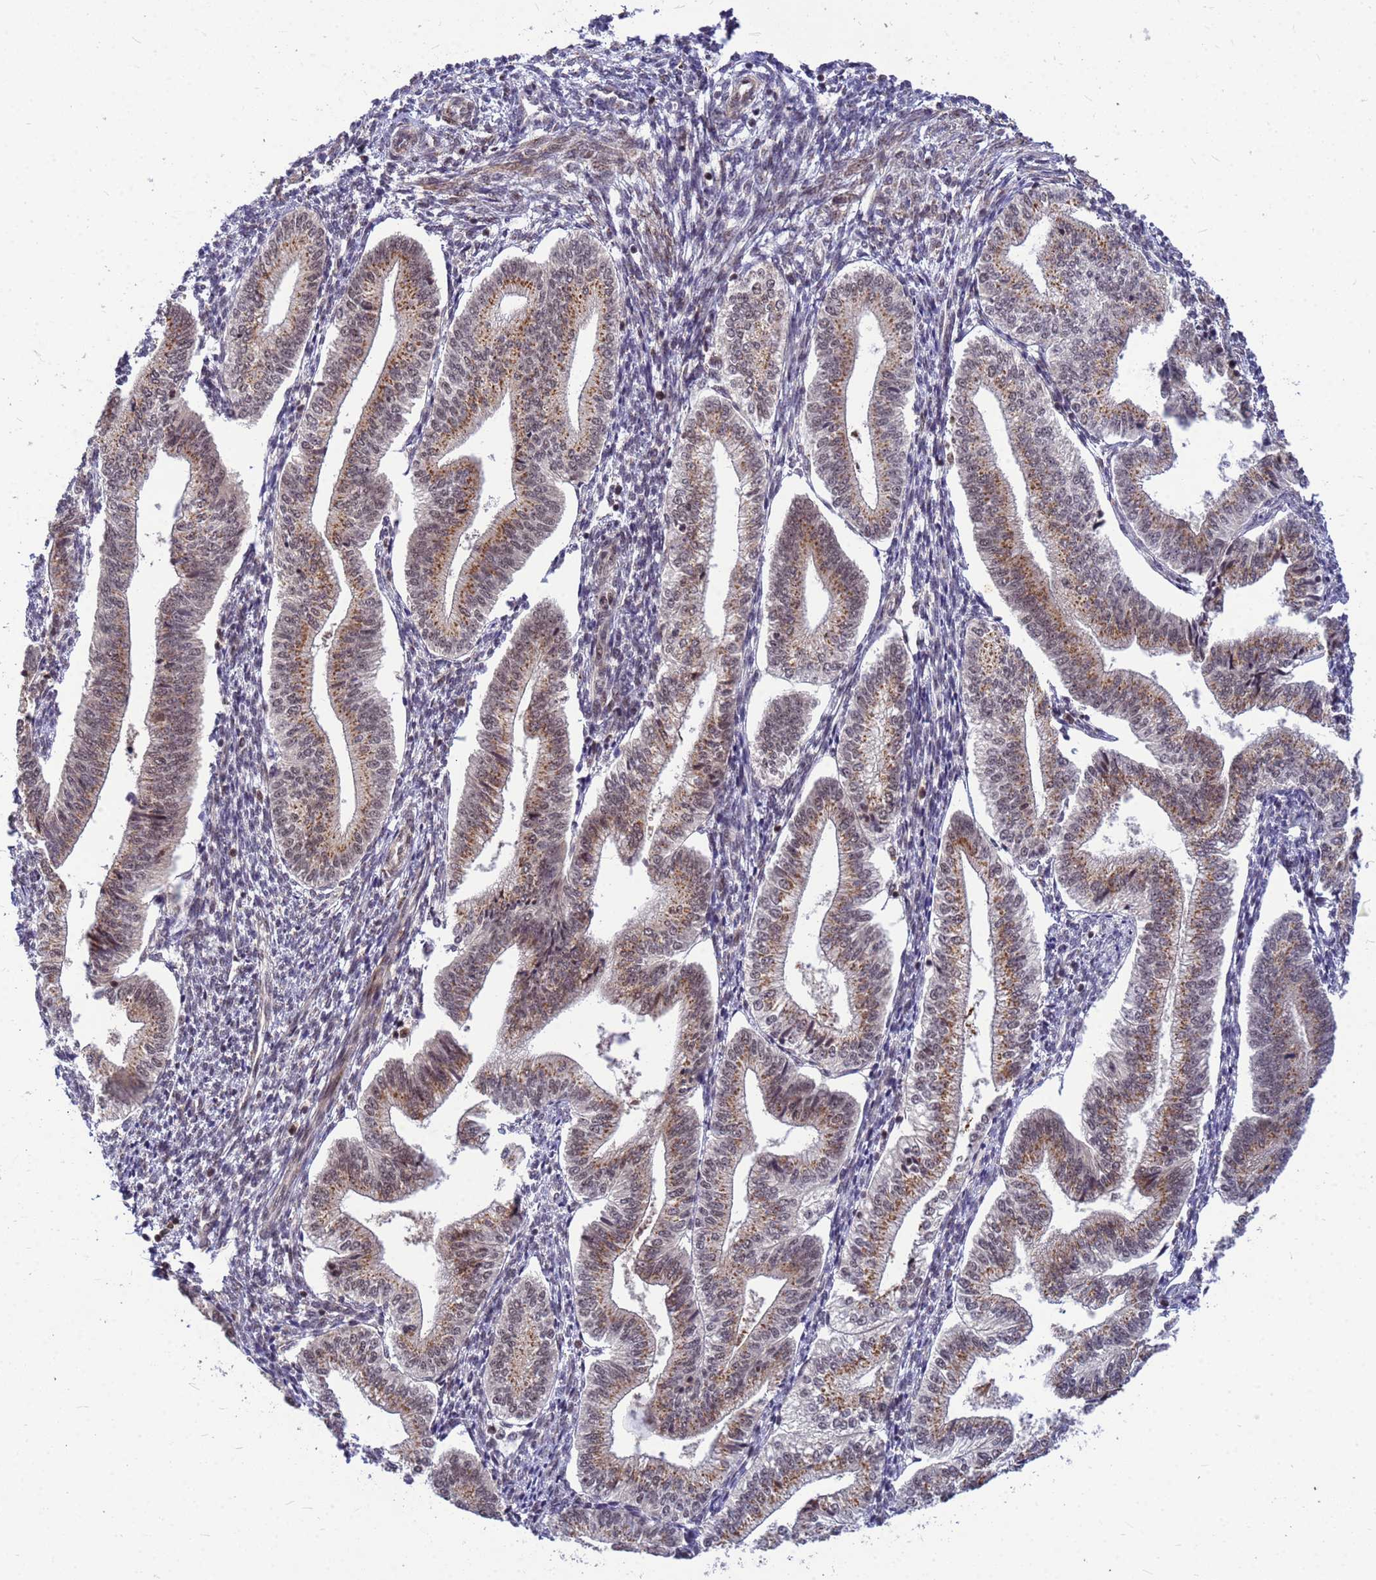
{"staining": {"intensity": "strong", "quantity": "<25%", "location": "nuclear"}, "tissue": "endometrium", "cell_type": "Cells in endometrial stroma", "image_type": "normal", "snomed": [{"axis": "morphology", "description": "Normal tissue, NOS"}, {"axis": "topography", "description": "Endometrium"}], "caption": "Protein positivity by immunohistochemistry (IHC) exhibits strong nuclear positivity in approximately <25% of cells in endometrial stroma in unremarkable endometrium.", "gene": "NCBP2", "patient": {"sex": "female", "age": 34}}